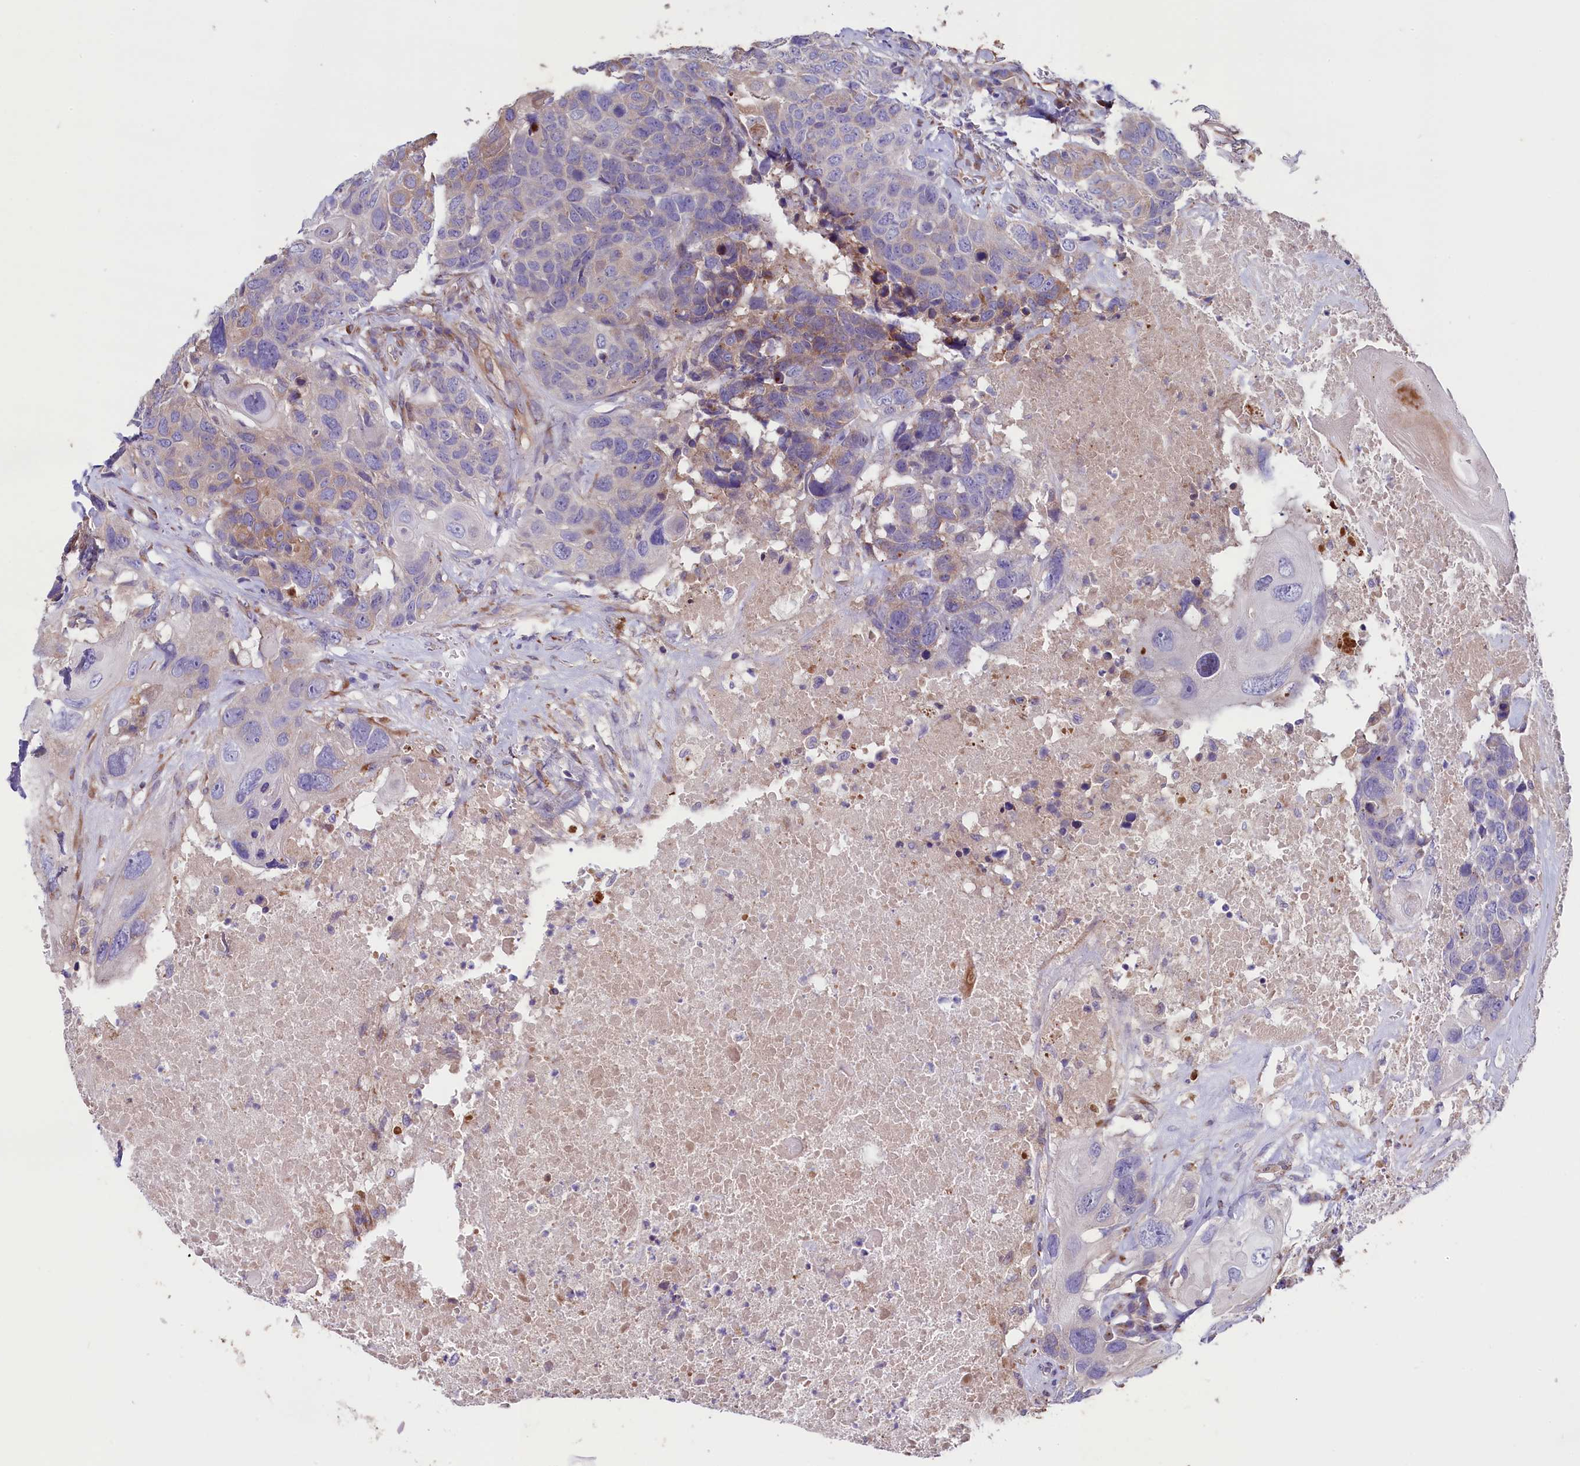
{"staining": {"intensity": "weak", "quantity": "<25%", "location": "cytoplasmic/membranous"}, "tissue": "head and neck cancer", "cell_type": "Tumor cells", "image_type": "cancer", "snomed": [{"axis": "morphology", "description": "Squamous cell carcinoma, NOS"}, {"axis": "topography", "description": "Head-Neck"}], "caption": "This is a photomicrograph of immunohistochemistry (IHC) staining of head and neck cancer (squamous cell carcinoma), which shows no staining in tumor cells. (DAB (3,3'-diaminobenzidine) IHC, high magnification).", "gene": "GPR108", "patient": {"sex": "male", "age": 66}}